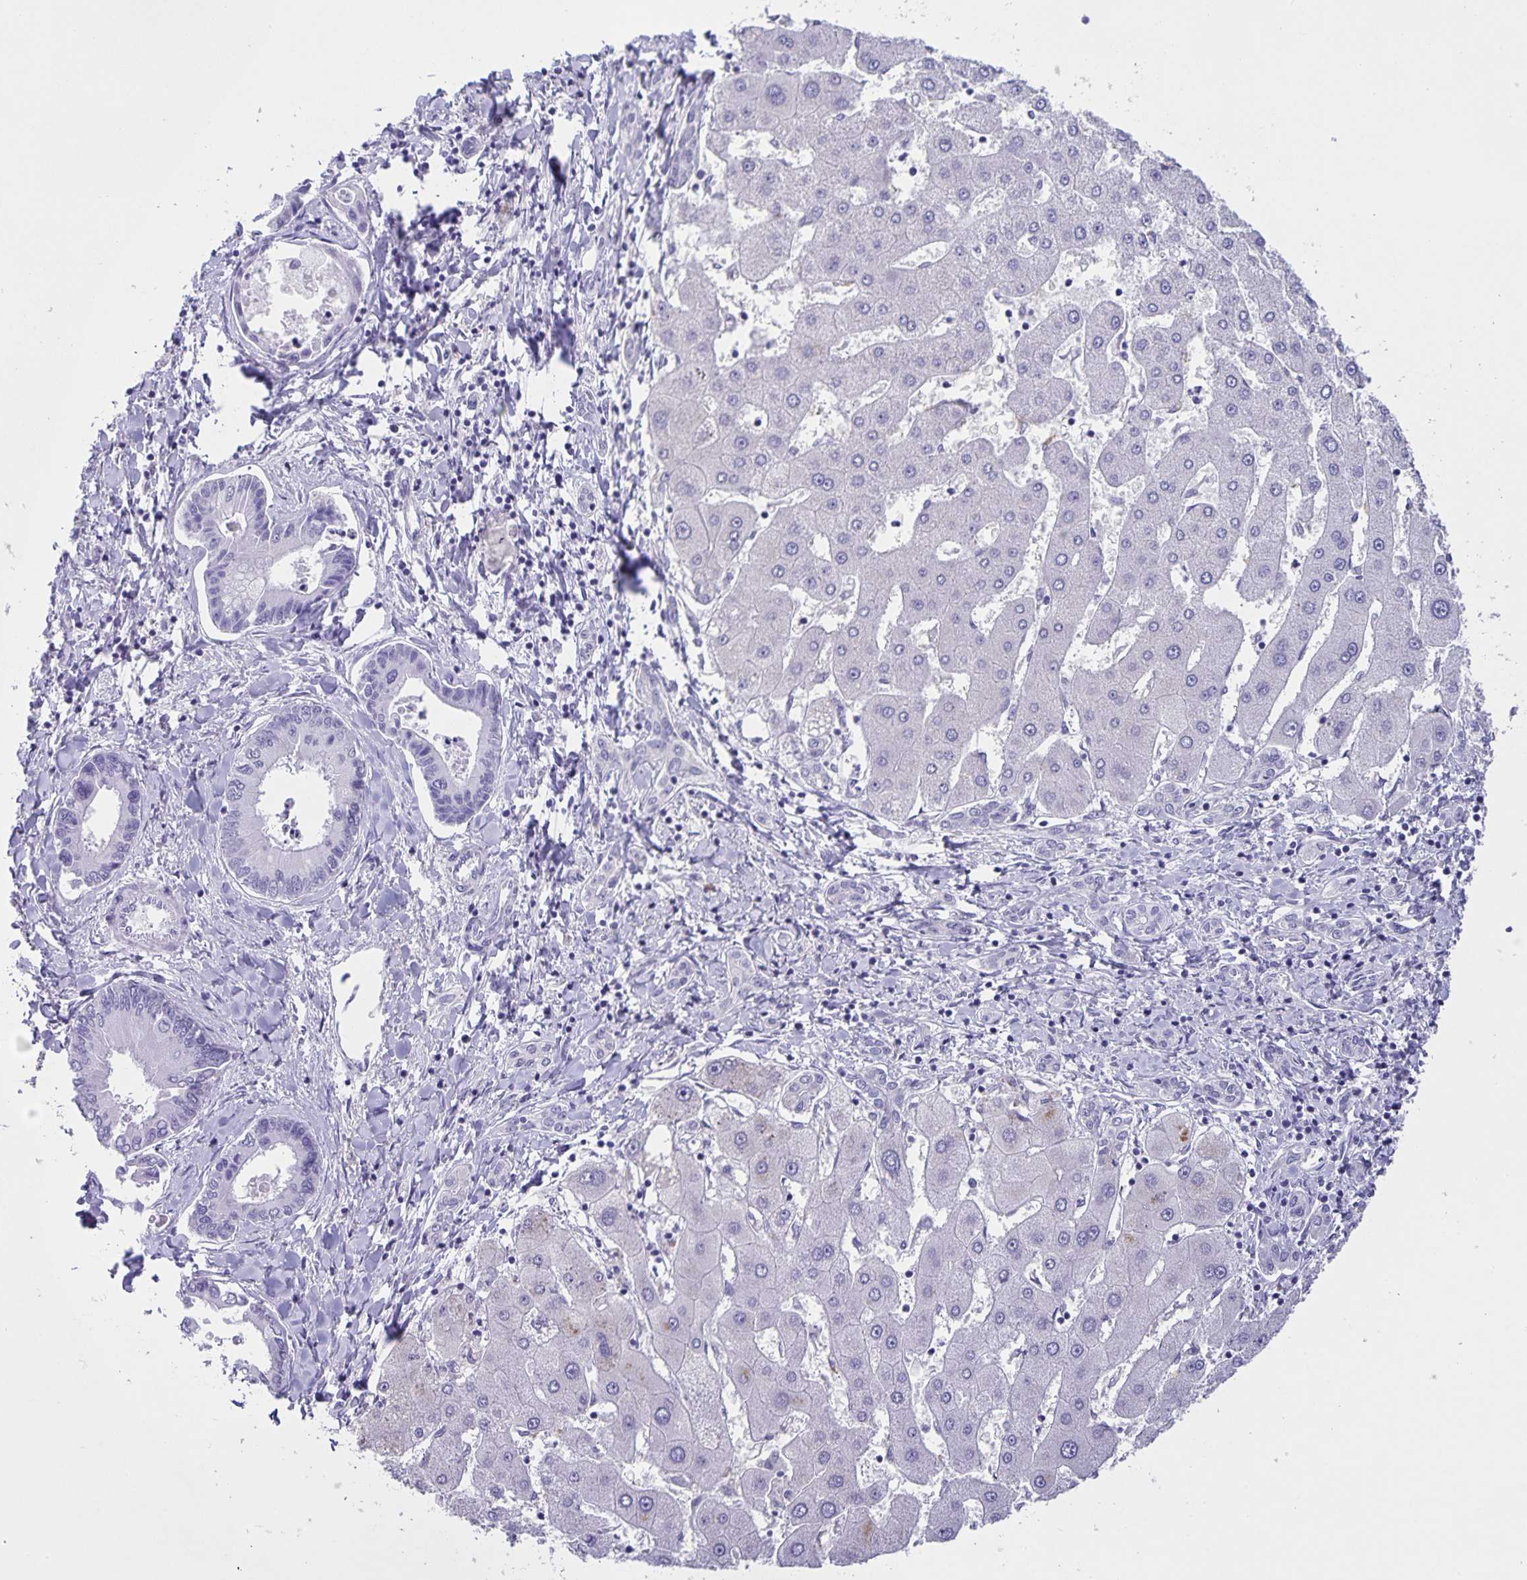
{"staining": {"intensity": "negative", "quantity": "none", "location": "none"}, "tissue": "liver cancer", "cell_type": "Tumor cells", "image_type": "cancer", "snomed": [{"axis": "morphology", "description": "Cholangiocarcinoma"}, {"axis": "topography", "description": "Liver"}], "caption": "DAB (3,3'-diaminobenzidine) immunohistochemical staining of liver cancer (cholangiocarcinoma) reveals no significant positivity in tumor cells.", "gene": "UBQLN3", "patient": {"sex": "male", "age": 66}}